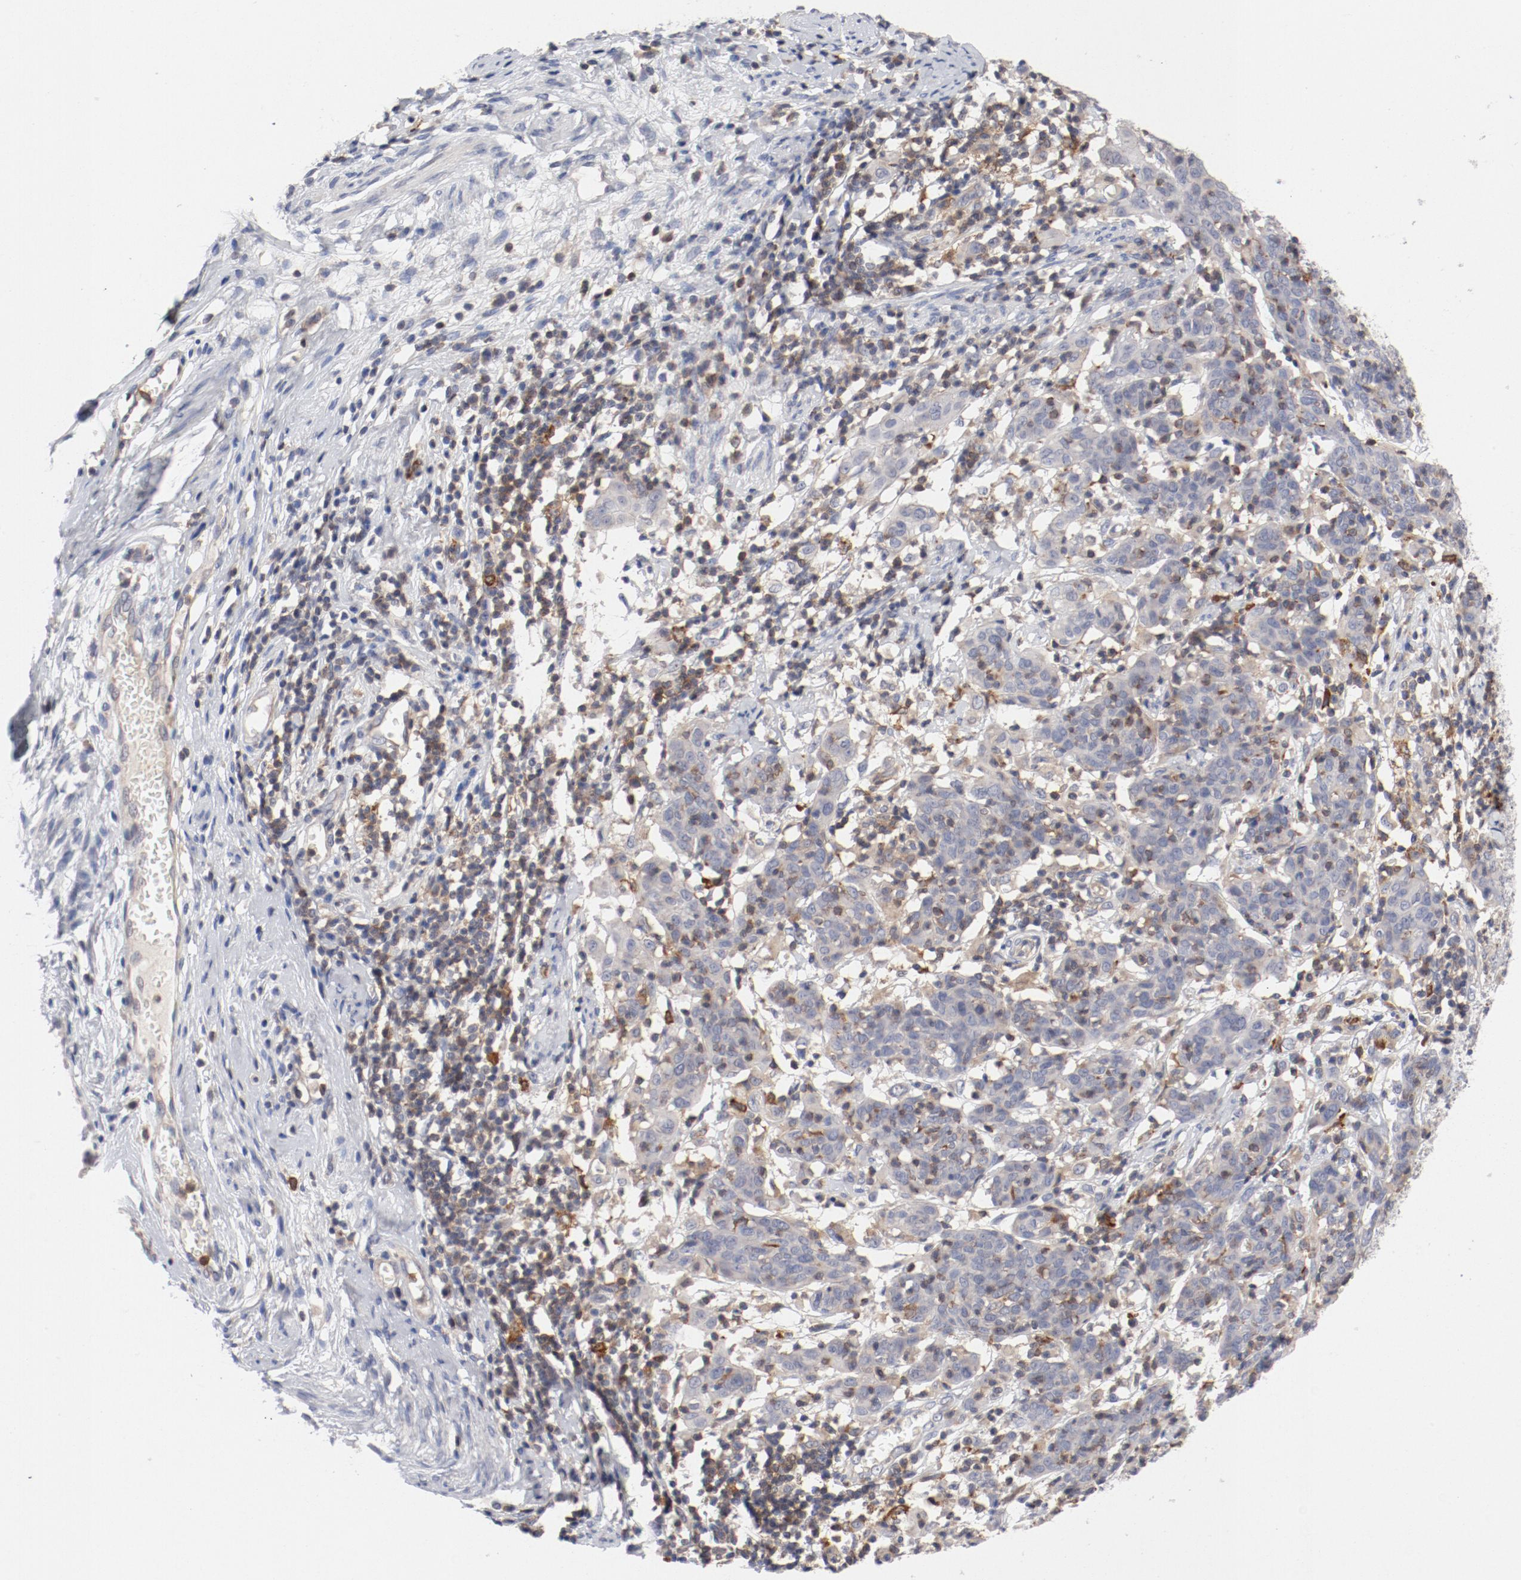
{"staining": {"intensity": "negative", "quantity": "none", "location": "none"}, "tissue": "cervical cancer", "cell_type": "Tumor cells", "image_type": "cancer", "snomed": [{"axis": "morphology", "description": "Normal tissue, NOS"}, {"axis": "morphology", "description": "Squamous cell carcinoma, NOS"}, {"axis": "topography", "description": "Cervix"}], "caption": "This is a micrograph of immunohistochemistry (IHC) staining of cervical cancer (squamous cell carcinoma), which shows no staining in tumor cells.", "gene": "CBL", "patient": {"sex": "female", "age": 67}}